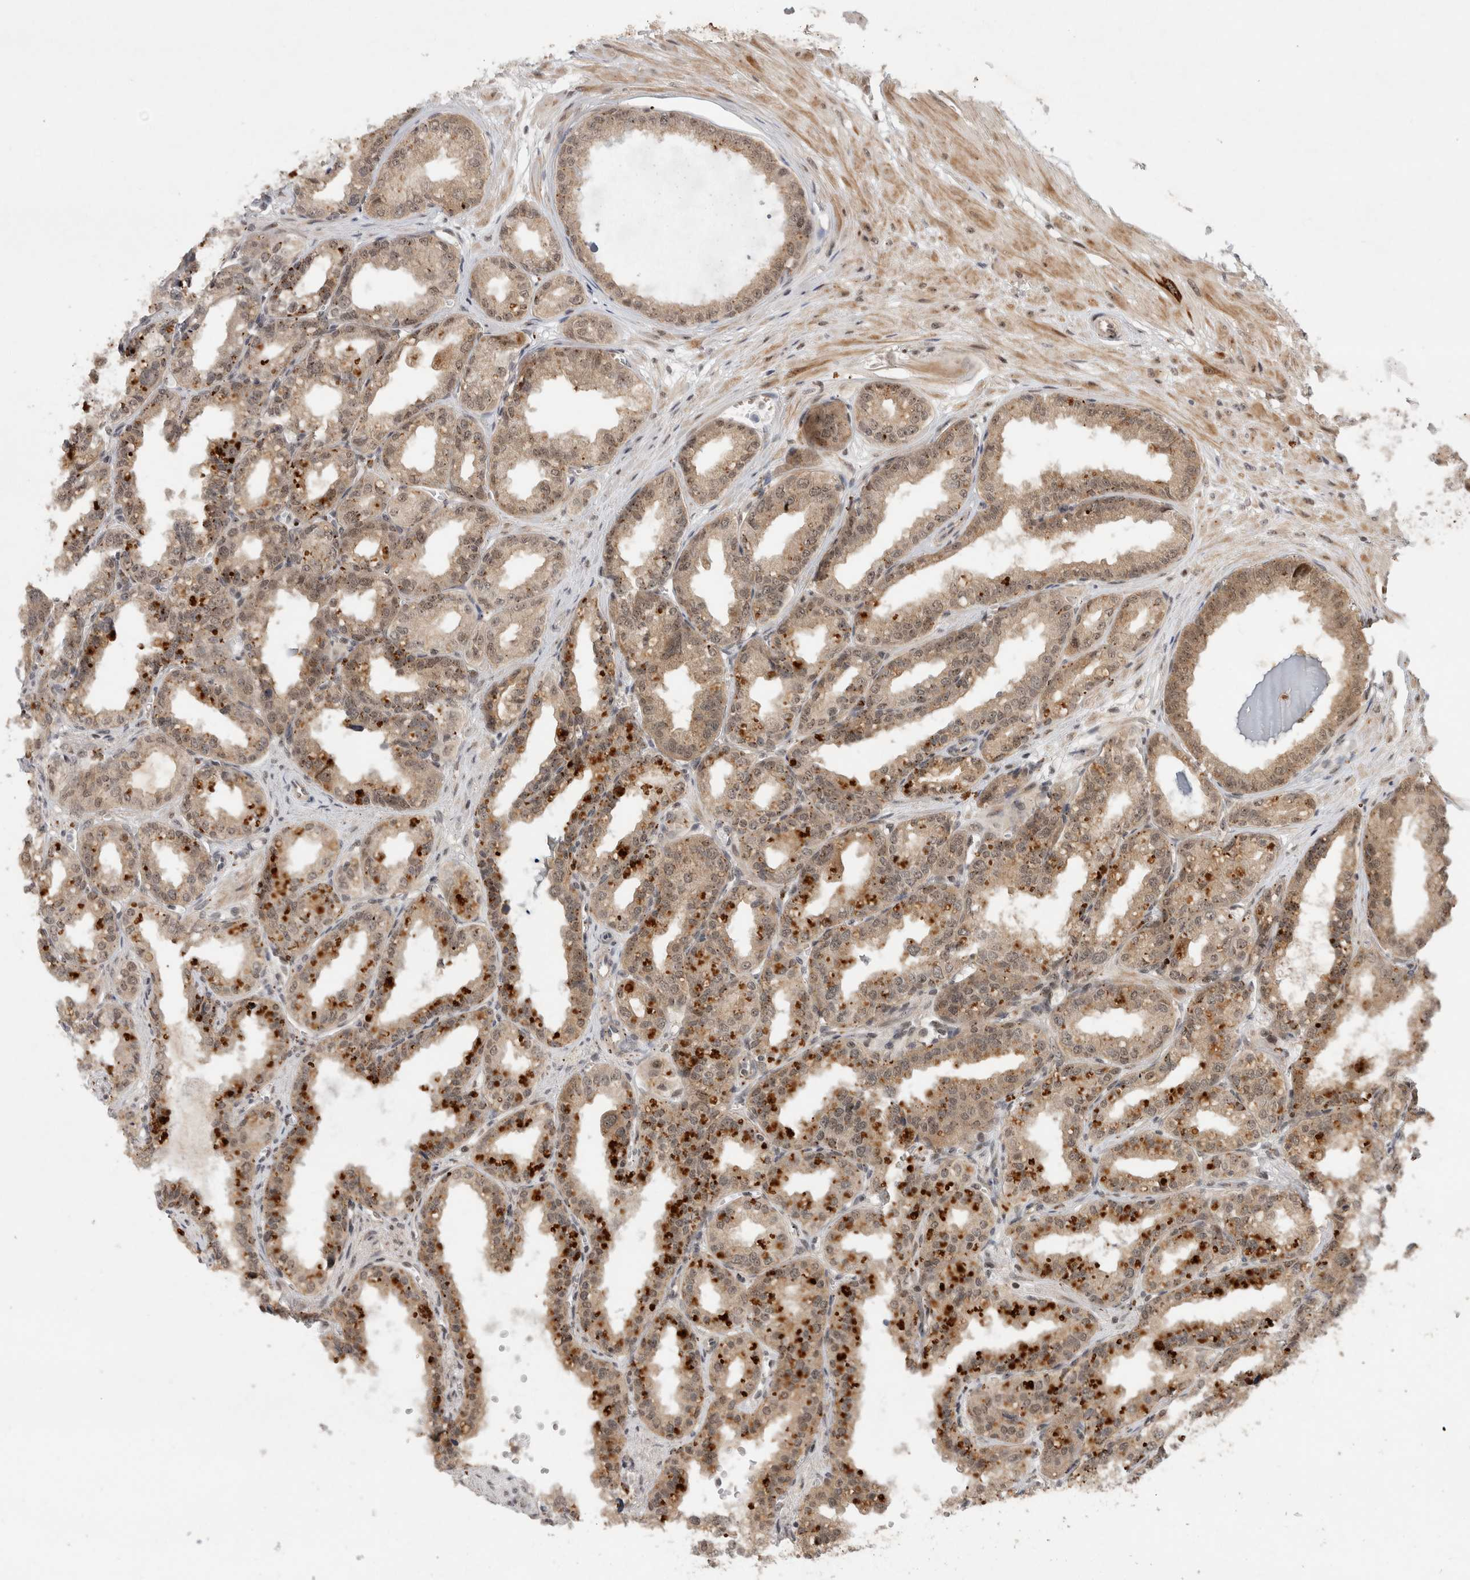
{"staining": {"intensity": "moderate", "quantity": ">75%", "location": "cytoplasmic/membranous,nuclear"}, "tissue": "seminal vesicle", "cell_type": "Glandular cells", "image_type": "normal", "snomed": [{"axis": "morphology", "description": "Normal tissue, NOS"}, {"axis": "topography", "description": "Prostate"}, {"axis": "topography", "description": "Seminal veicle"}], "caption": "Immunohistochemical staining of unremarkable human seminal vesicle demonstrates moderate cytoplasmic/membranous,nuclear protein staining in approximately >75% of glandular cells. Immunohistochemistry (ihc) stains the protein of interest in brown and the nuclei are stained blue.", "gene": "MPHOSPH6", "patient": {"sex": "male", "age": 51}}